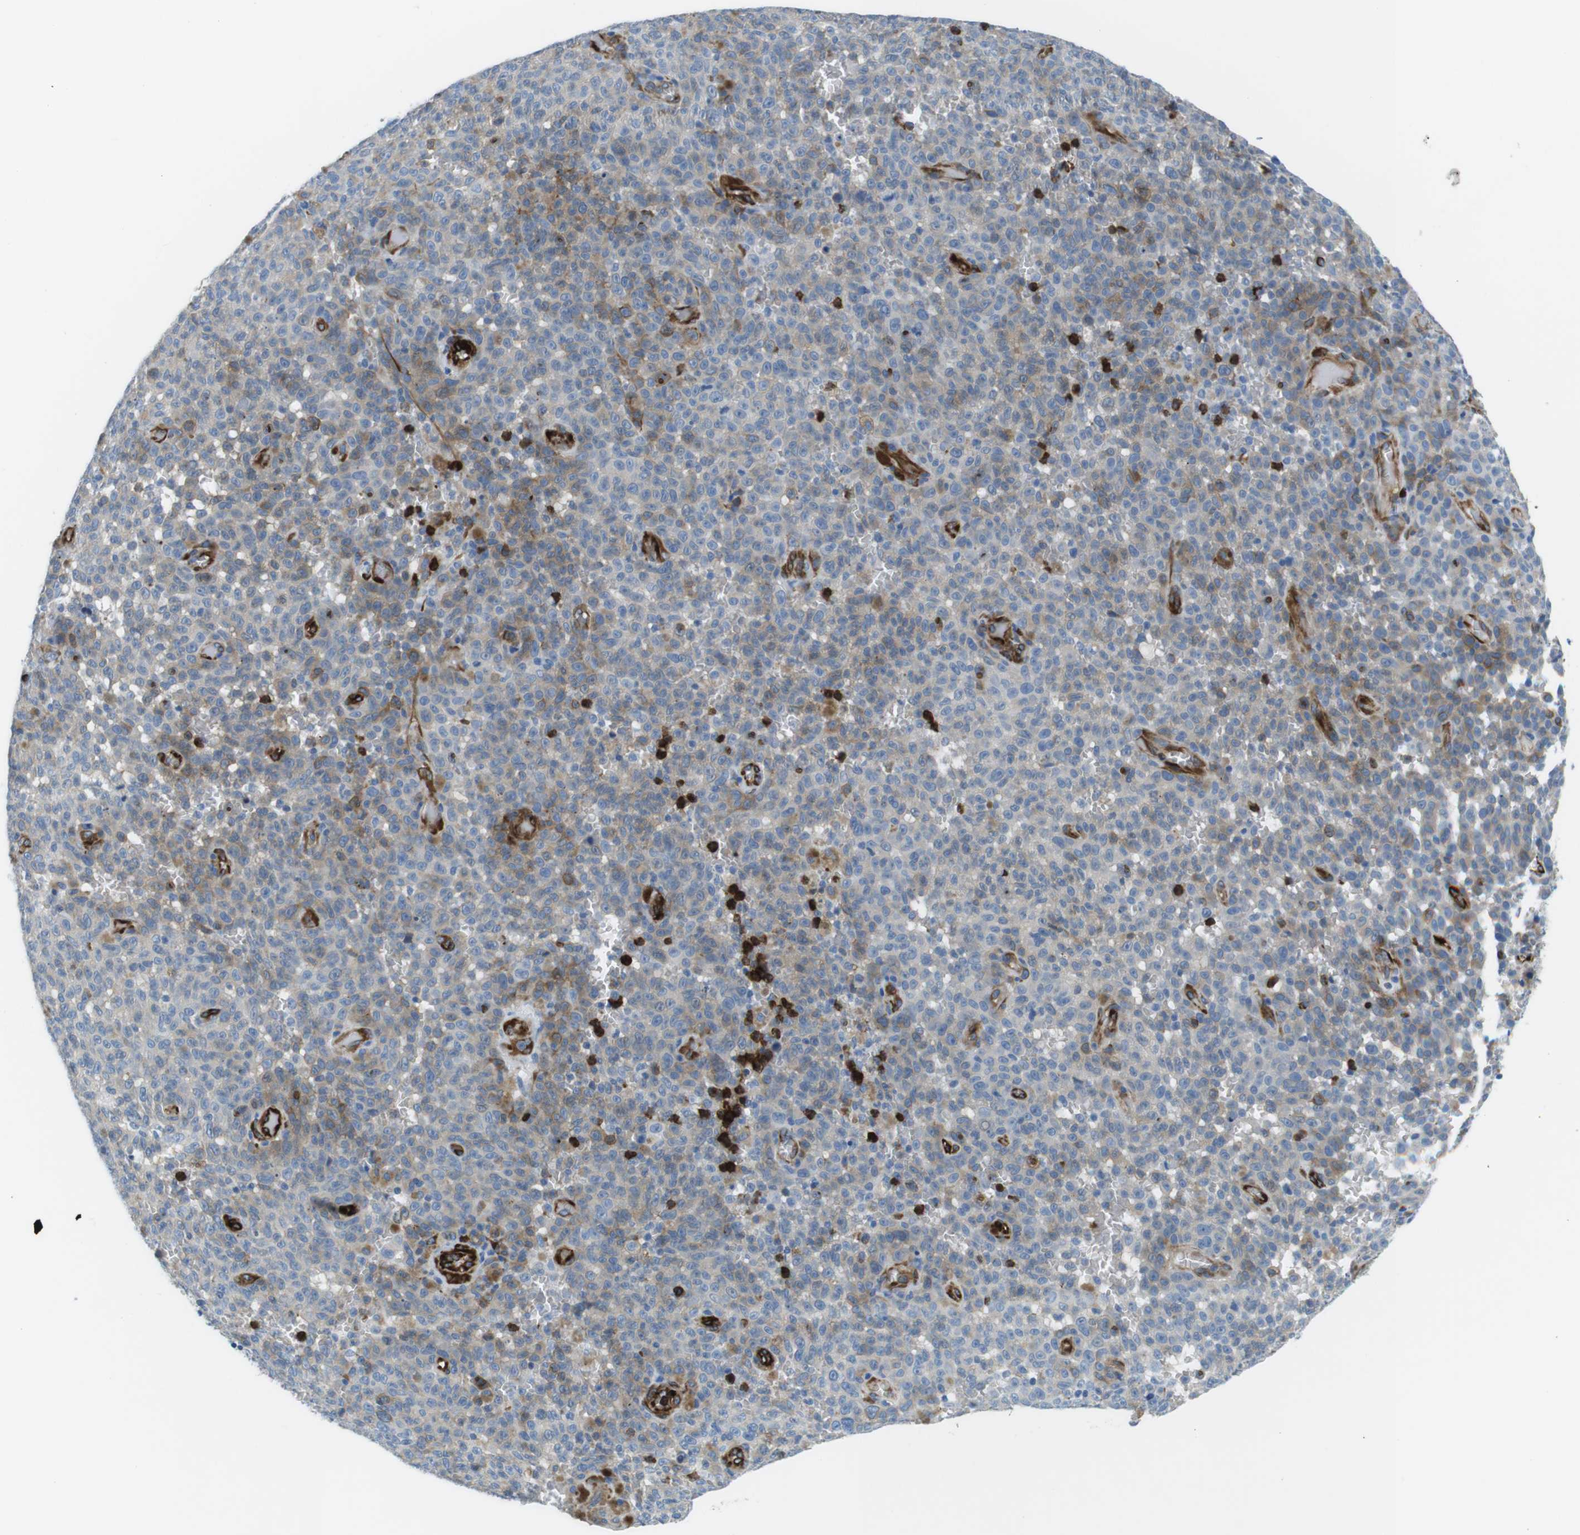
{"staining": {"intensity": "weak", "quantity": "25%-75%", "location": "cytoplasmic/membranous"}, "tissue": "melanoma", "cell_type": "Tumor cells", "image_type": "cancer", "snomed": [{"axis": "morphology", "description": "Malignant melanoma, NOS"}, {"axis": "topography", "description": "Skin"}], "caption": "An IHC histopathology image of neoplastic tissue is shown. Protein staining in brown highlights weak cytoplasmic/membranous positivity in melanoma within tumor cells.", "gene": "EMP2", "patient": {"sex": "female", "age": 82}}